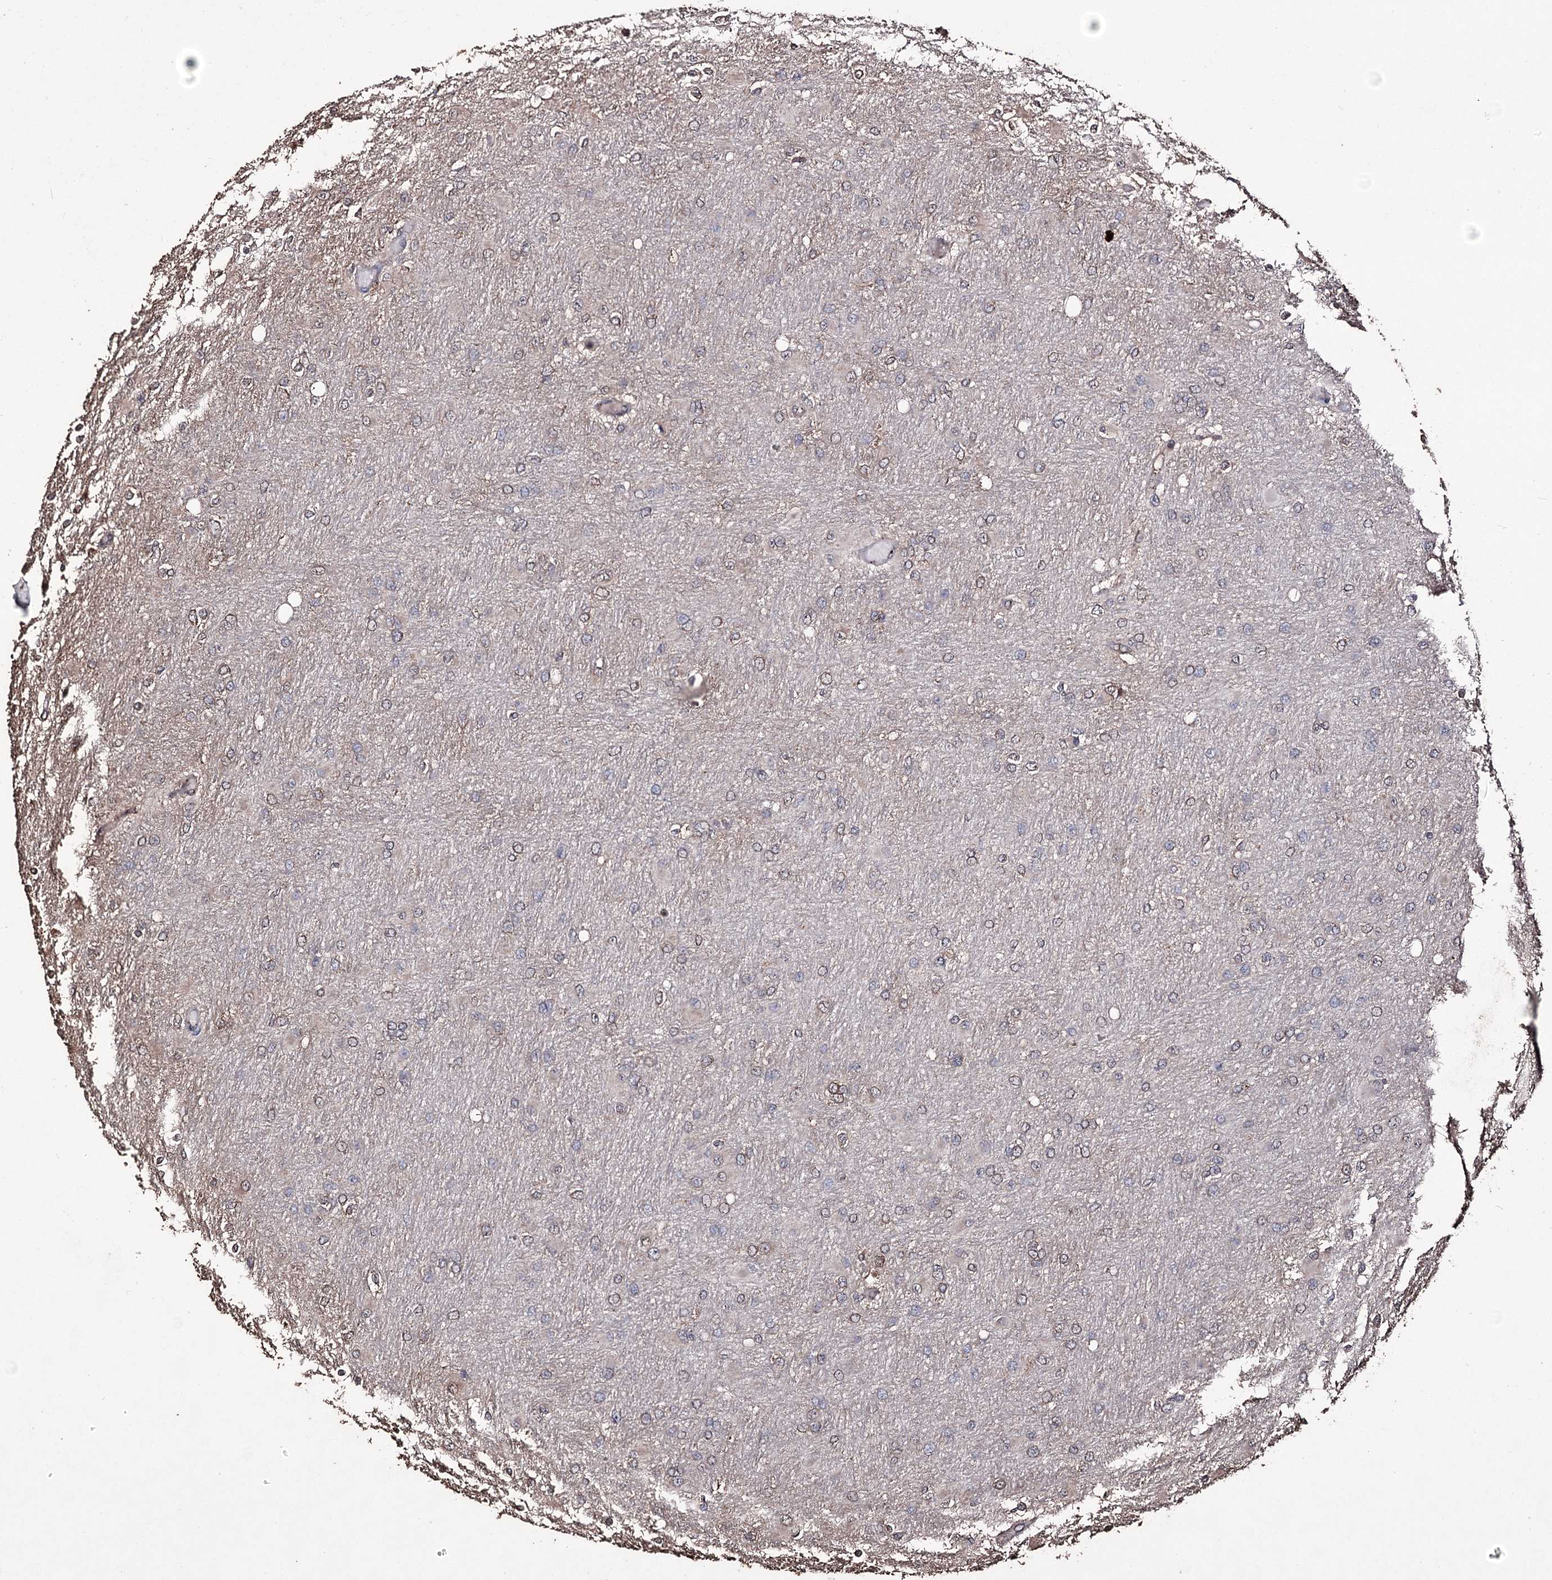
{"staining": {"intensity": "weak", "quantity": "<25%", "location": "cytoplasmic/membranous,nuclear"}, "tissue": "glioma", "cell_type": "Tumor cells", "image_type": "cancer", "snomed": [{"axis": "morphology", "description": "Glioma, malignant, High grade"}, {"axis": "topography", "description": "Cerebral cortex"}], "caption": "An immunohistochemistry (IHC) micrograph of malignant glioma (high-grade) is shown. There is no staining in tumor cells of malignant glioma (high-grade).", "gene": "ZNF662", "patient": {"sex": "female", "age": 36}}